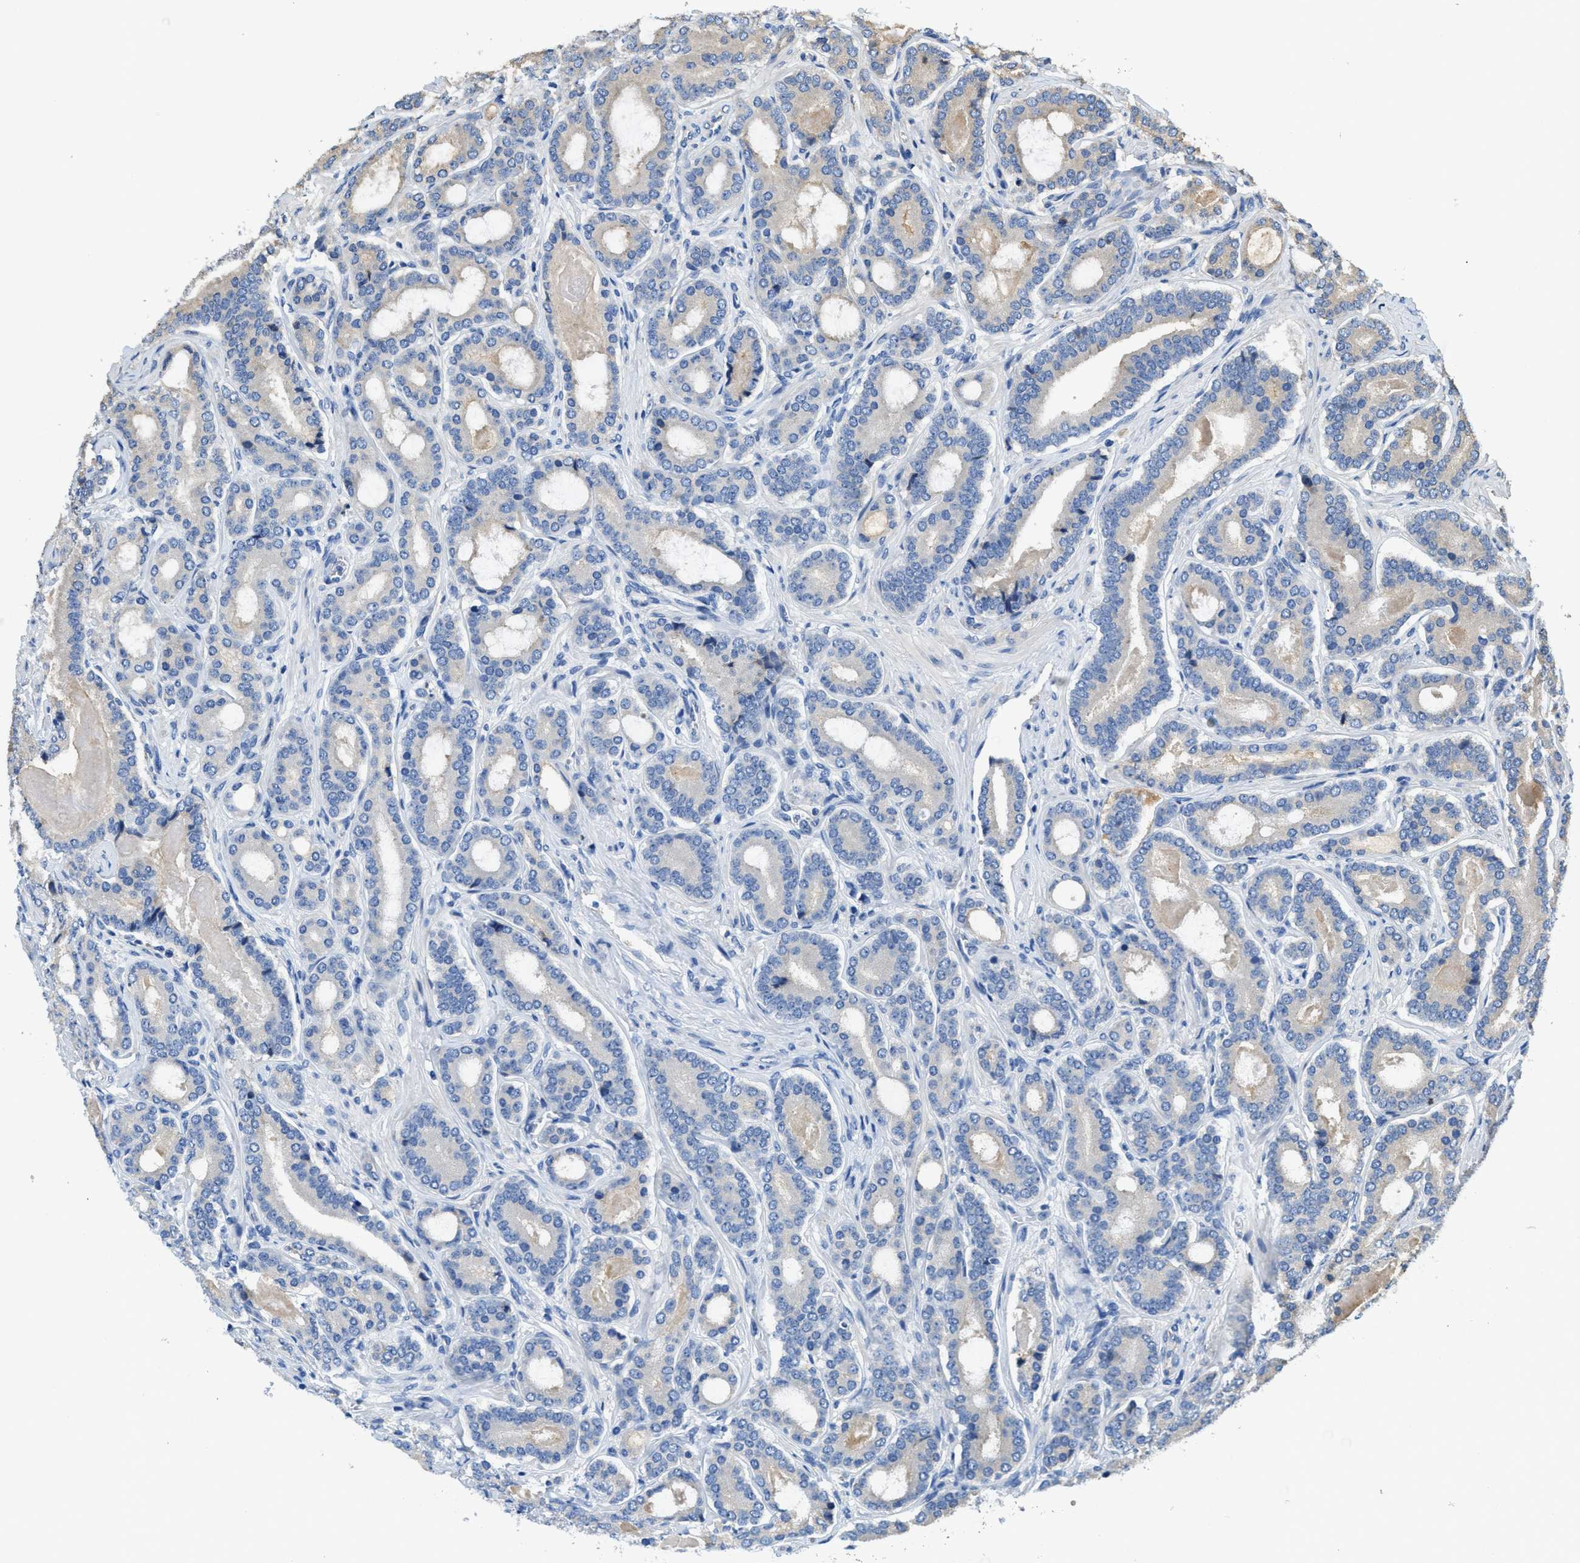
{"staining": {"intensity": "negative", "quantity": "none", "location": "none"}, "tissue": "prostate cancer", "cell_type": "Tumor cells", "image_type": "cancer", "snomed": [{"axis": "morphology", "description": "Adenocarcinoma, High grade"}, {"axis": "topography", "description": "Prostate"}], "caption": "Immunohistochemistry (IHC) photomicrograph of neoplastic tissue: human prostate high-grade adenocarcinoma stained with DAB (3,3'-diaminobenzidine) reveals no significant protein positivity in tumor cells. Nuclei are stained in blue.", "gene": "RIPK2", "patient": {"sex": "male", "age": 60}}